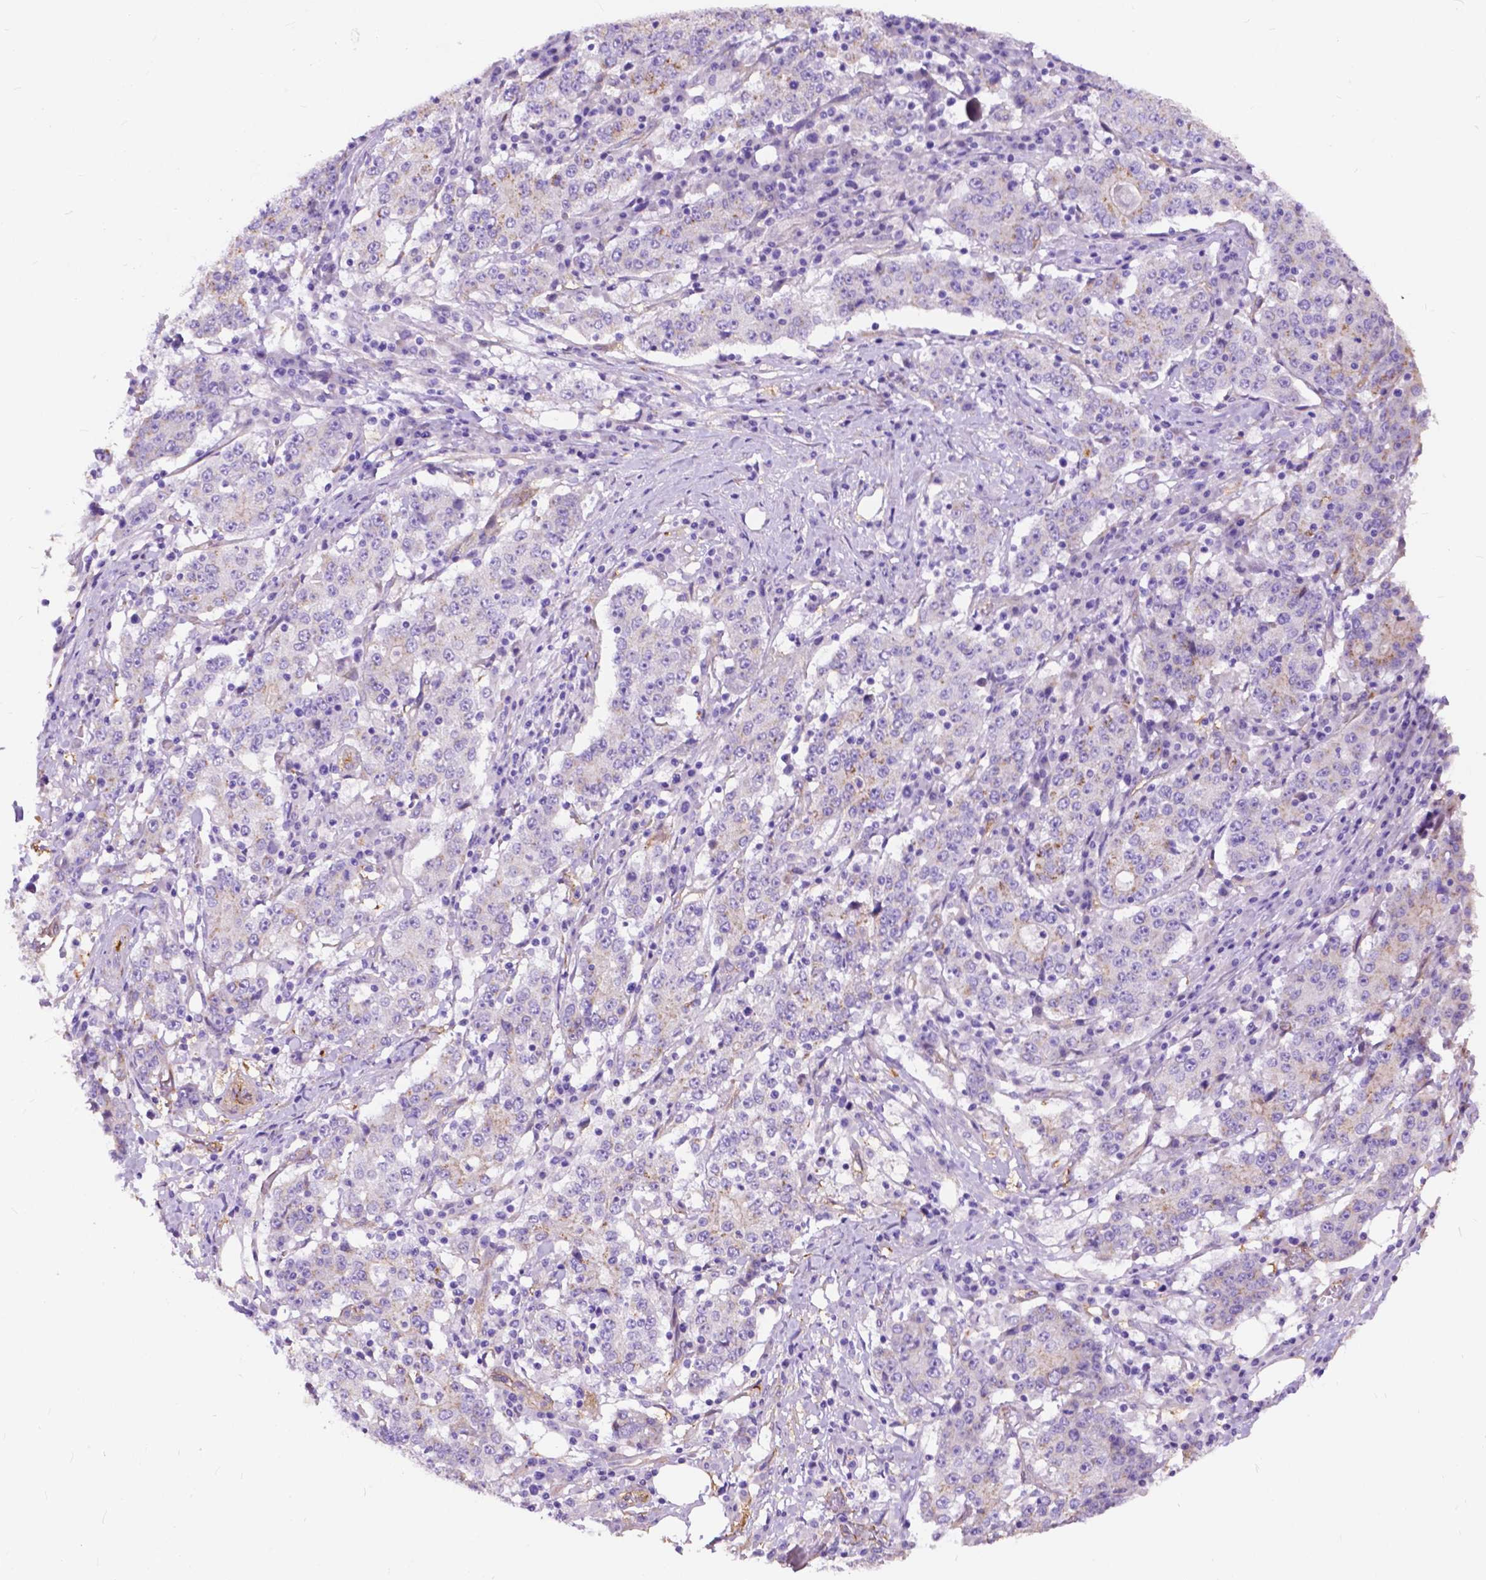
{"staining": {"intensity": "negative", "quantity": "none", "location": "none"}, "tissue": "stomach cancer", "cell_type": "Tumor cells", "image_type": "cancer", "snomed": [{"axis": "morphology", "description": "Adenocarcinoma, NOS"}, {"axis": "topography", "description": "Stomach"}], "caption": "High magnification brightfield microscopy of adenocarcinoma (stomach) stained with DAB (brown) and counterstained with hematoxylin (blue): tumor cells show no significant positivity. Brightfield microscopy of immunohistochemistry stained with DAB (brown) and hematoxylin (blue), captured at high magnification.", "gene": "PCDHA12", "patient": {"sex": "male", "age": 59}}